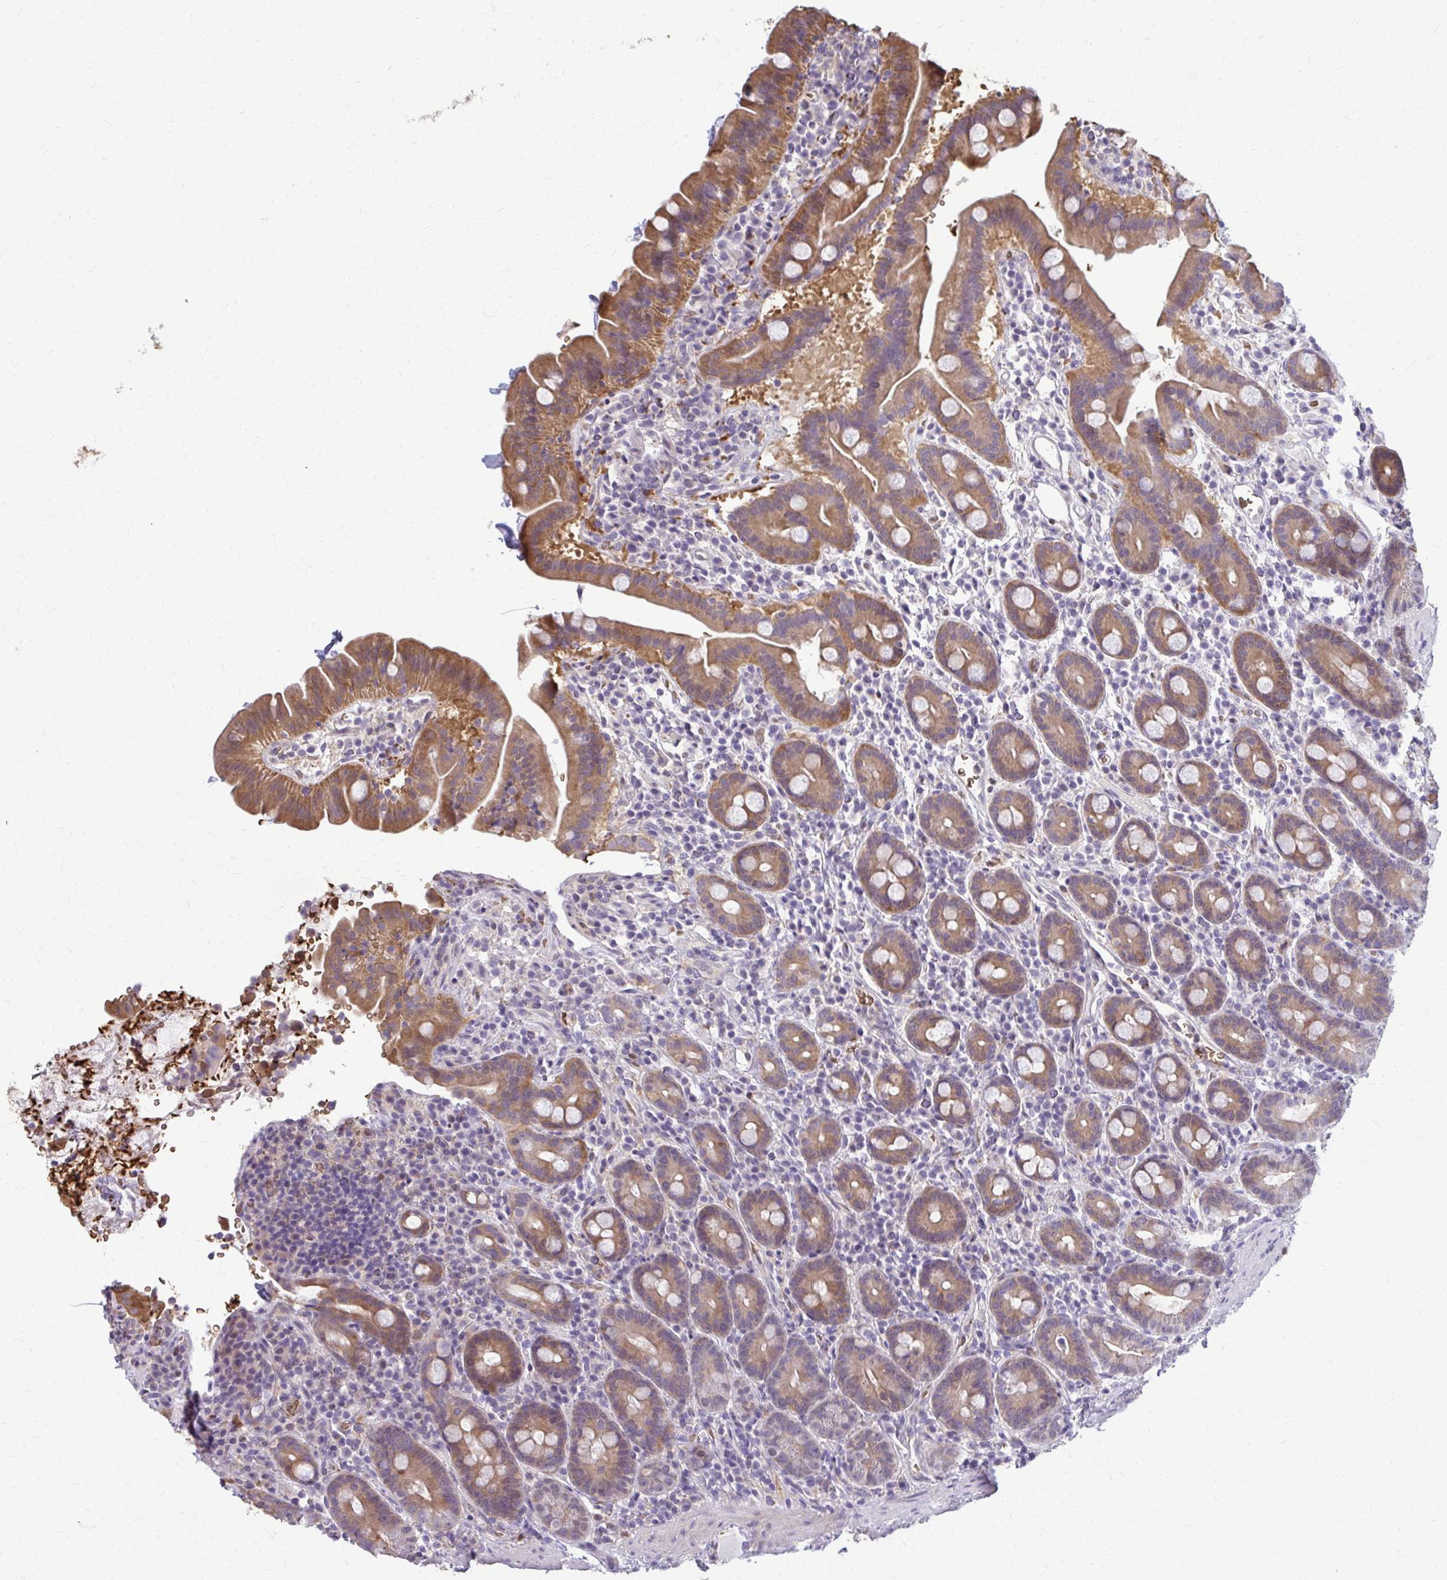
{"staining": {"intensity": "moderate", "quantity": ">75%", "location": "cytoplasmic/membranous"}, "tissue": "small intestine", "cell_type": "Glandular cells", "image_type": "normal", "snomed": [{"axis": "morphology", "description": "Normal tissue, NOS"}, {"axis": "topography", "description": "Small intestine"}], "caption": "Immunohistochemistry (IHC) micrograph of normal small intestine stained for a protein (brown), which shows medium levels of moderate cytoplasmic/membranous positivity in approximately >75% of glandular cells.", "gene": "ZNF34", "patient": {"sex": "male", "age": 26}}